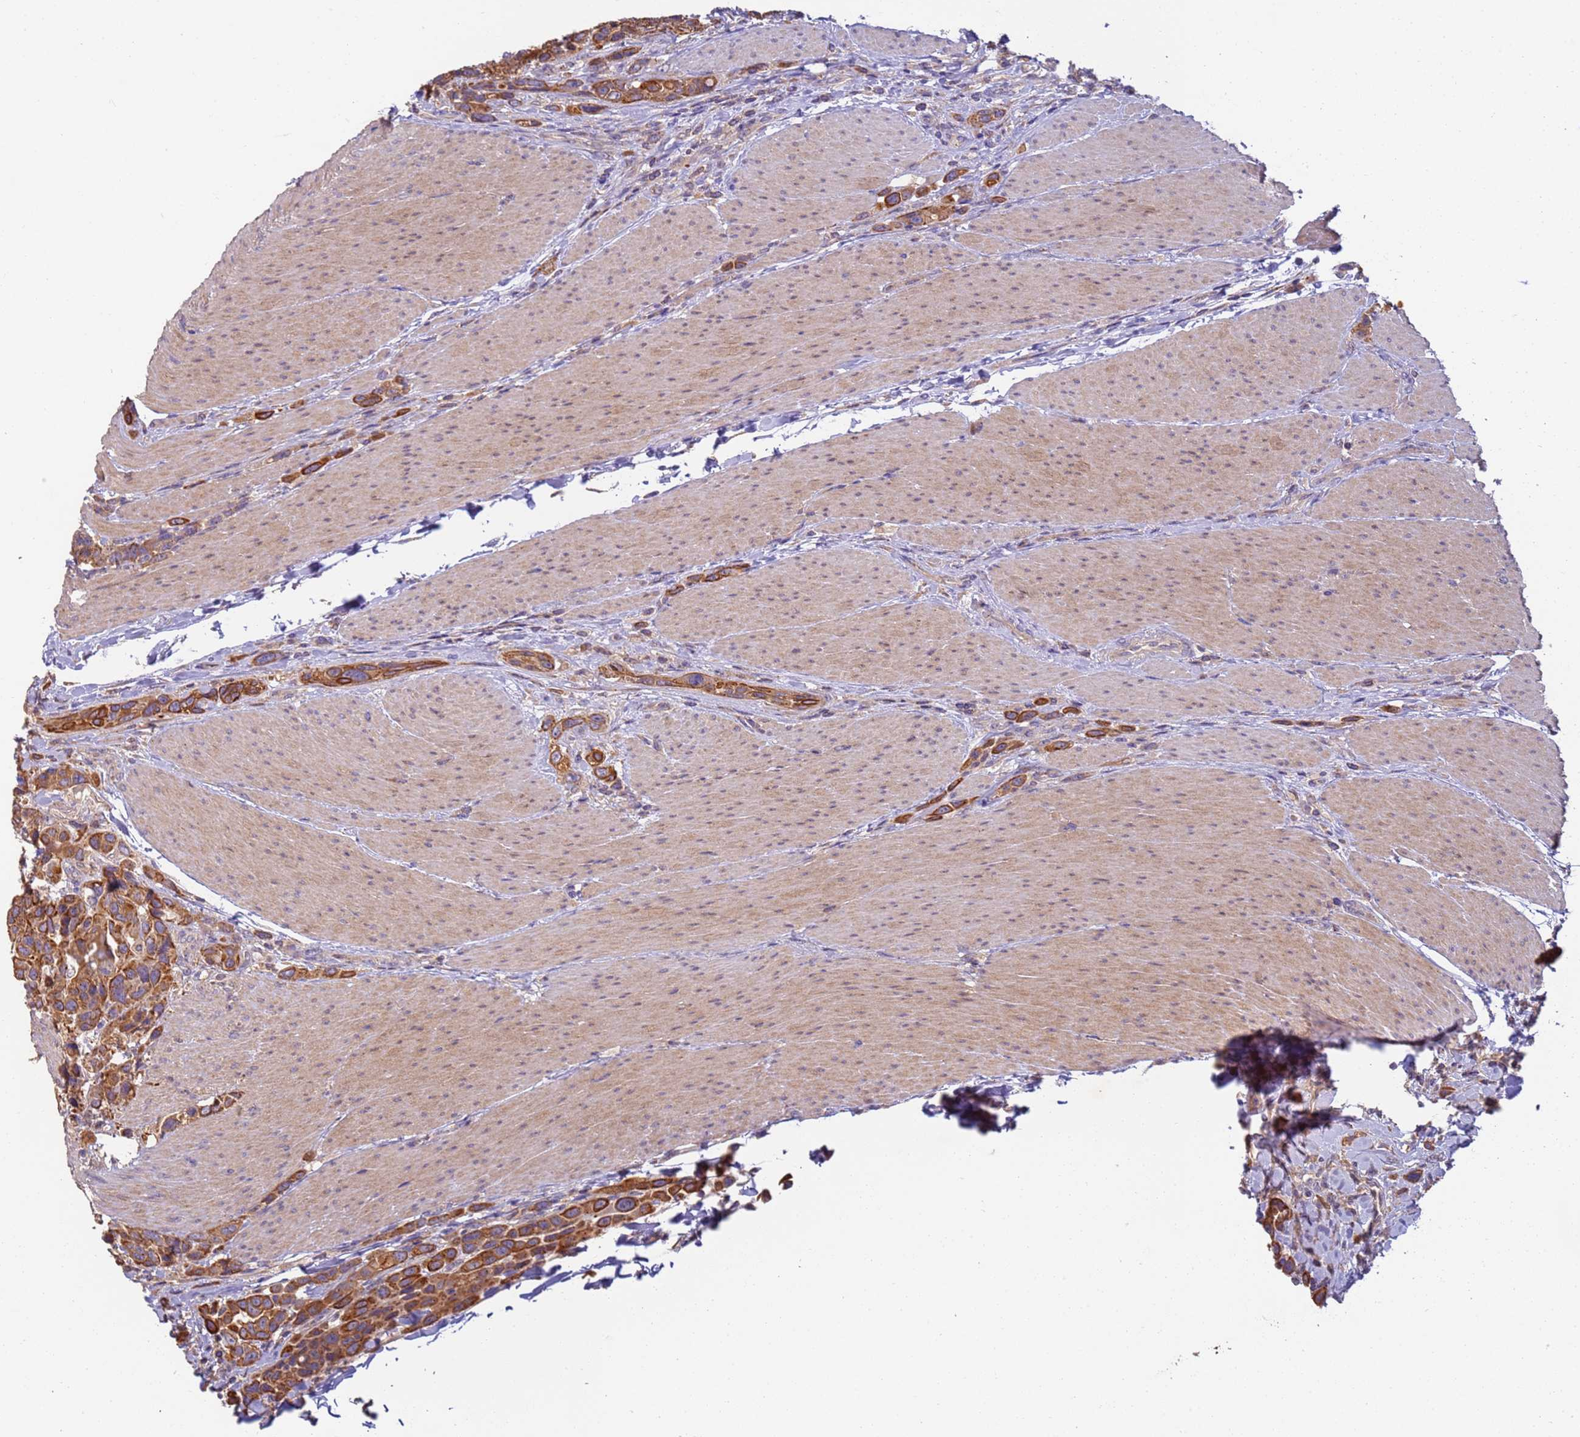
{"staining": {"intensity": "strong", "quantity": ">75%", "location": "cytoplasmic/membranous"}, "tissue": "urothelial cancer", "cell_type": "Tumor cells", "image_type": "cancer", "snomed": [{"axis": "morphology", "description": "Urothelial carcinoma, High grade"}, {"axis": "topography", "description": "Urinary bladder"}], "caption": "Tumor cells exhibit high levels of strong cytoplasmic/membranous expression in about >75% of cells in urothelial carcinoma (high-grade).", "gene": "TIGAR", "patient": {"sex": "male", "age": 50}}